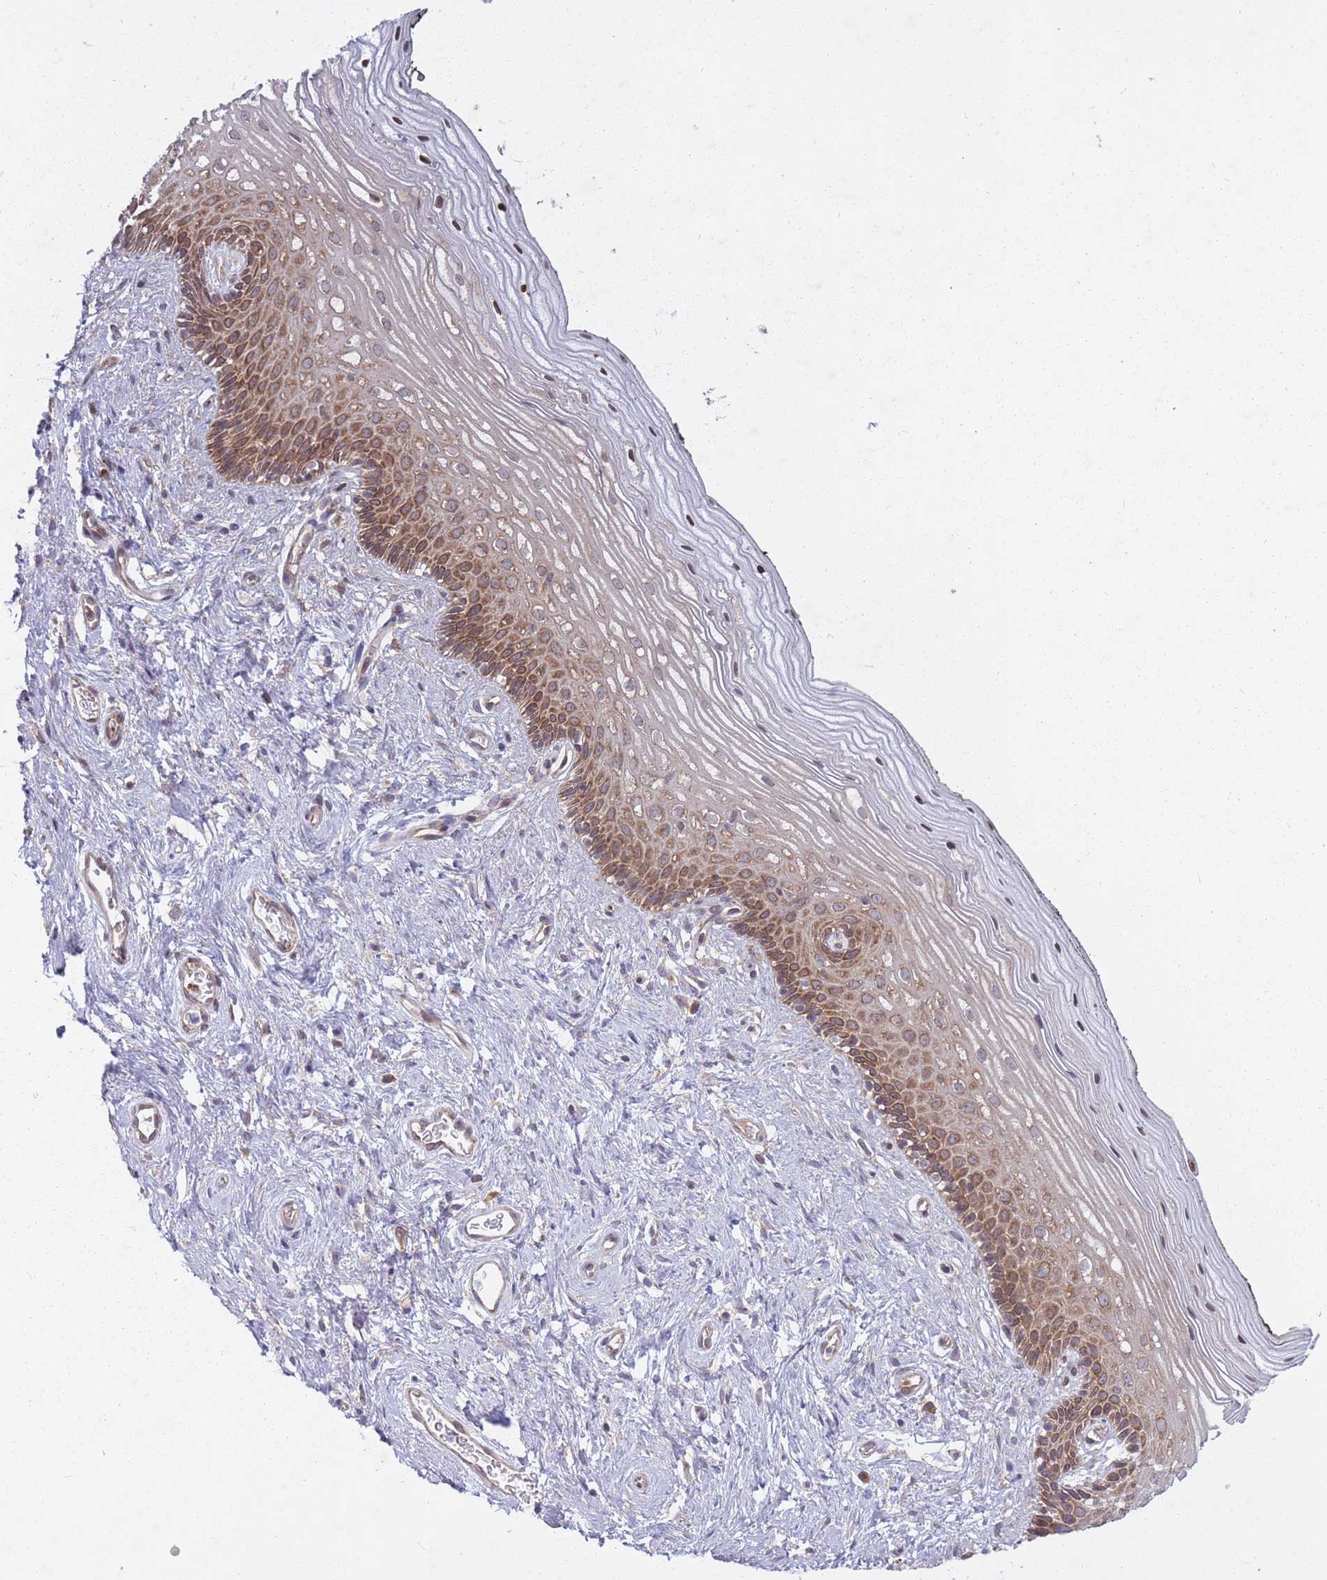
{"staining": {"intensity": "moderate", "quantity": ">75%", "location": "cytoplasmic/membranous"}, "tissue": "vagina", "cell_type": "Squamous epithelial cells", "image_type": "normal", "snomed": [{"axis": "morphology", "description": "Normal tissue, NOS"}, {"axis": "topography", "description": "Vagina"}], "caption": "Squamous epithelial cells display medium levels of moderate cytoplasmic/membranous expression in about >75% of cells in normal human vagina. (Brightfield microscopy of DAB IHC at high magnification).", "gene": "CCDC124", "patient": {"sex": "female", "age": 47}}